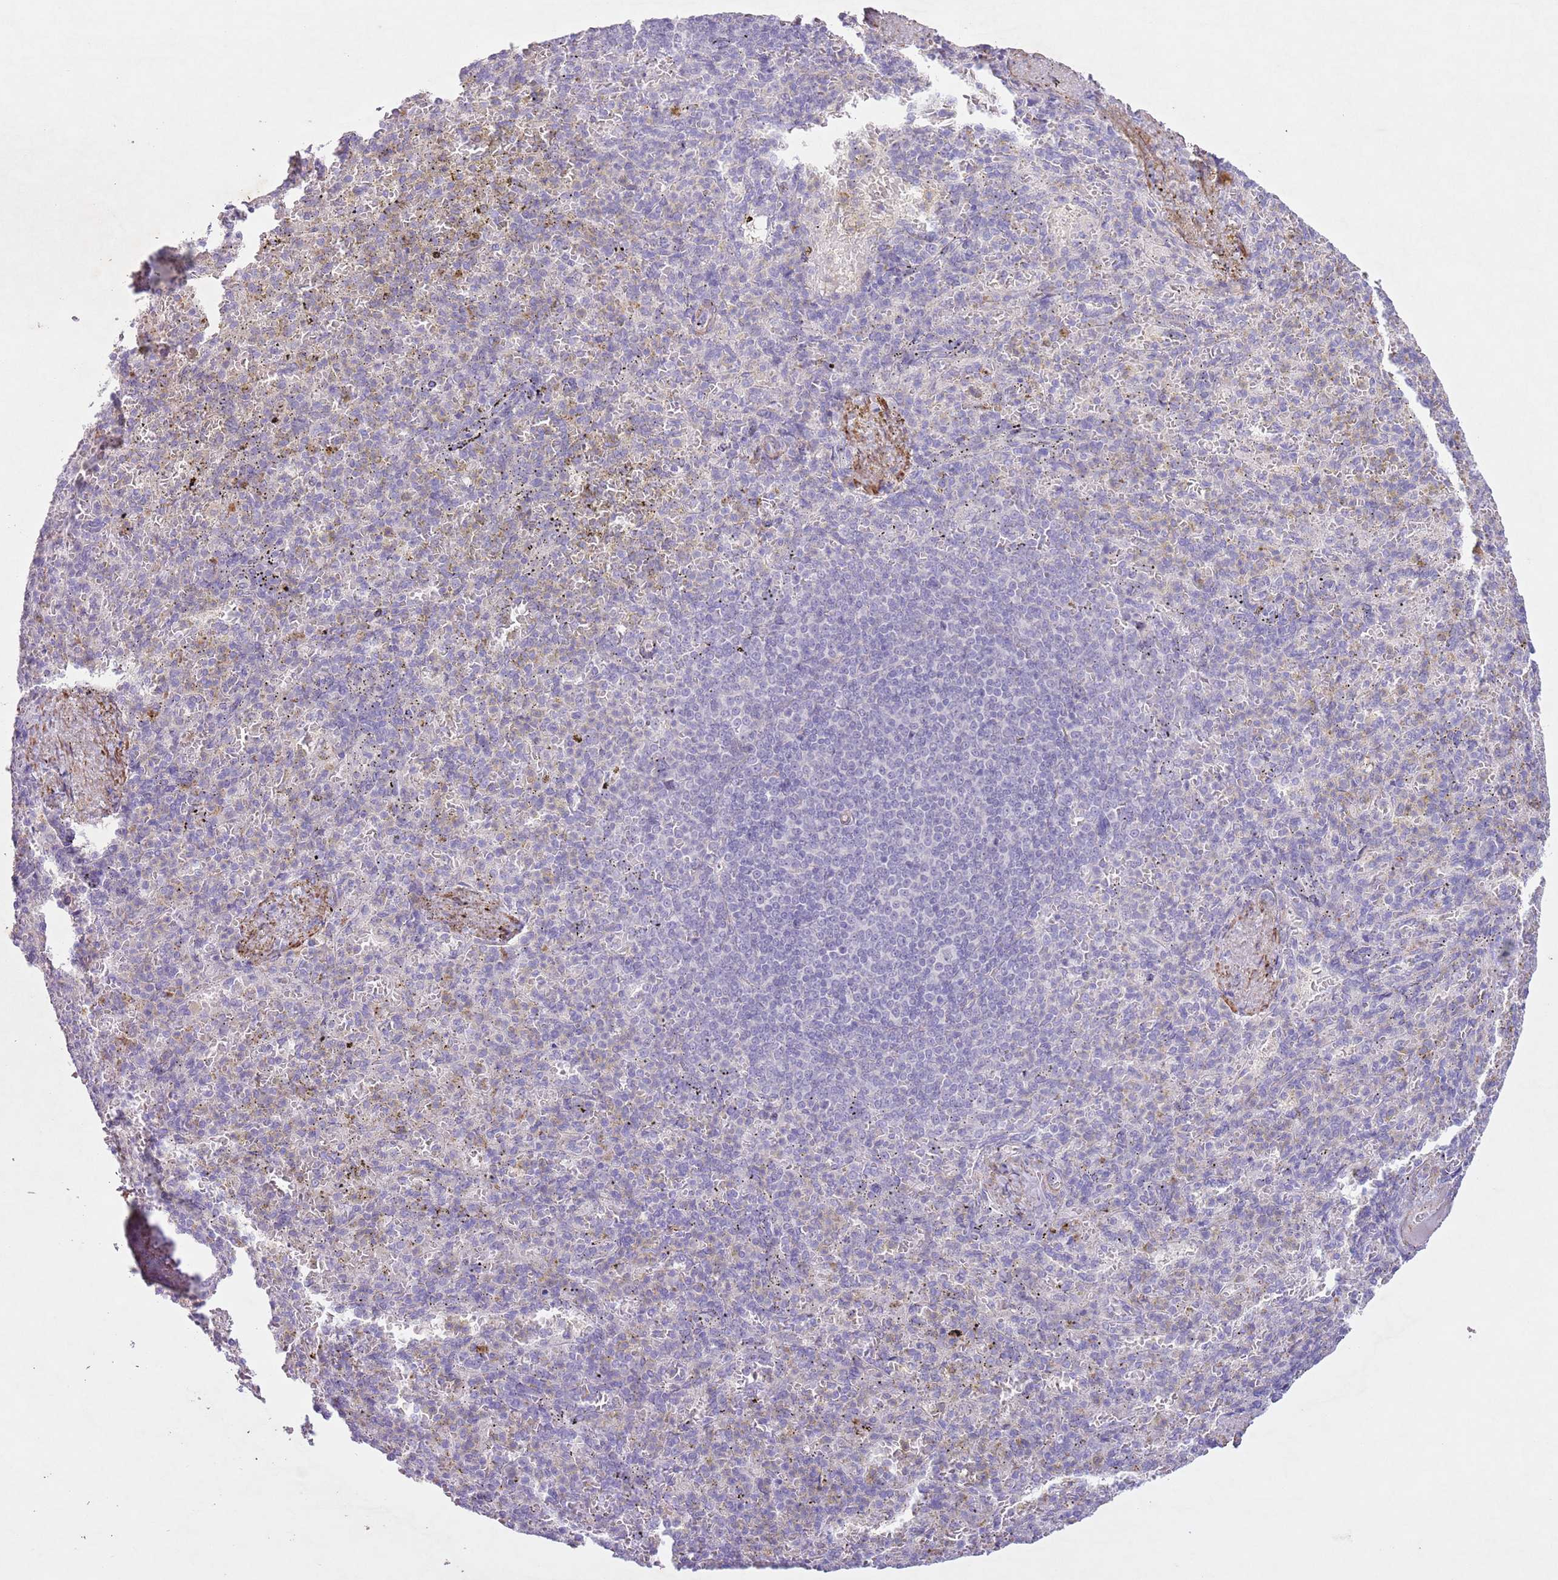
{"staining": {"intensity": "negative", "quantity": "none", "location": "none"}, "tissue": "spleen", "cell_type": "Cells in red pulp", "image_type": "normal", "snomed": [{"axis": "morphology", "description": "Normal tissue, NOS"}, {"axis": "topography", "description": "Spleen"}], "caption": "There is no significant positivity in cells in red pulp of spleen. (Immunohistochemistry, brightfield microscopy, high magnification).", "gene": "CCNI", "patient": {"sex": "female", "age": 74}}